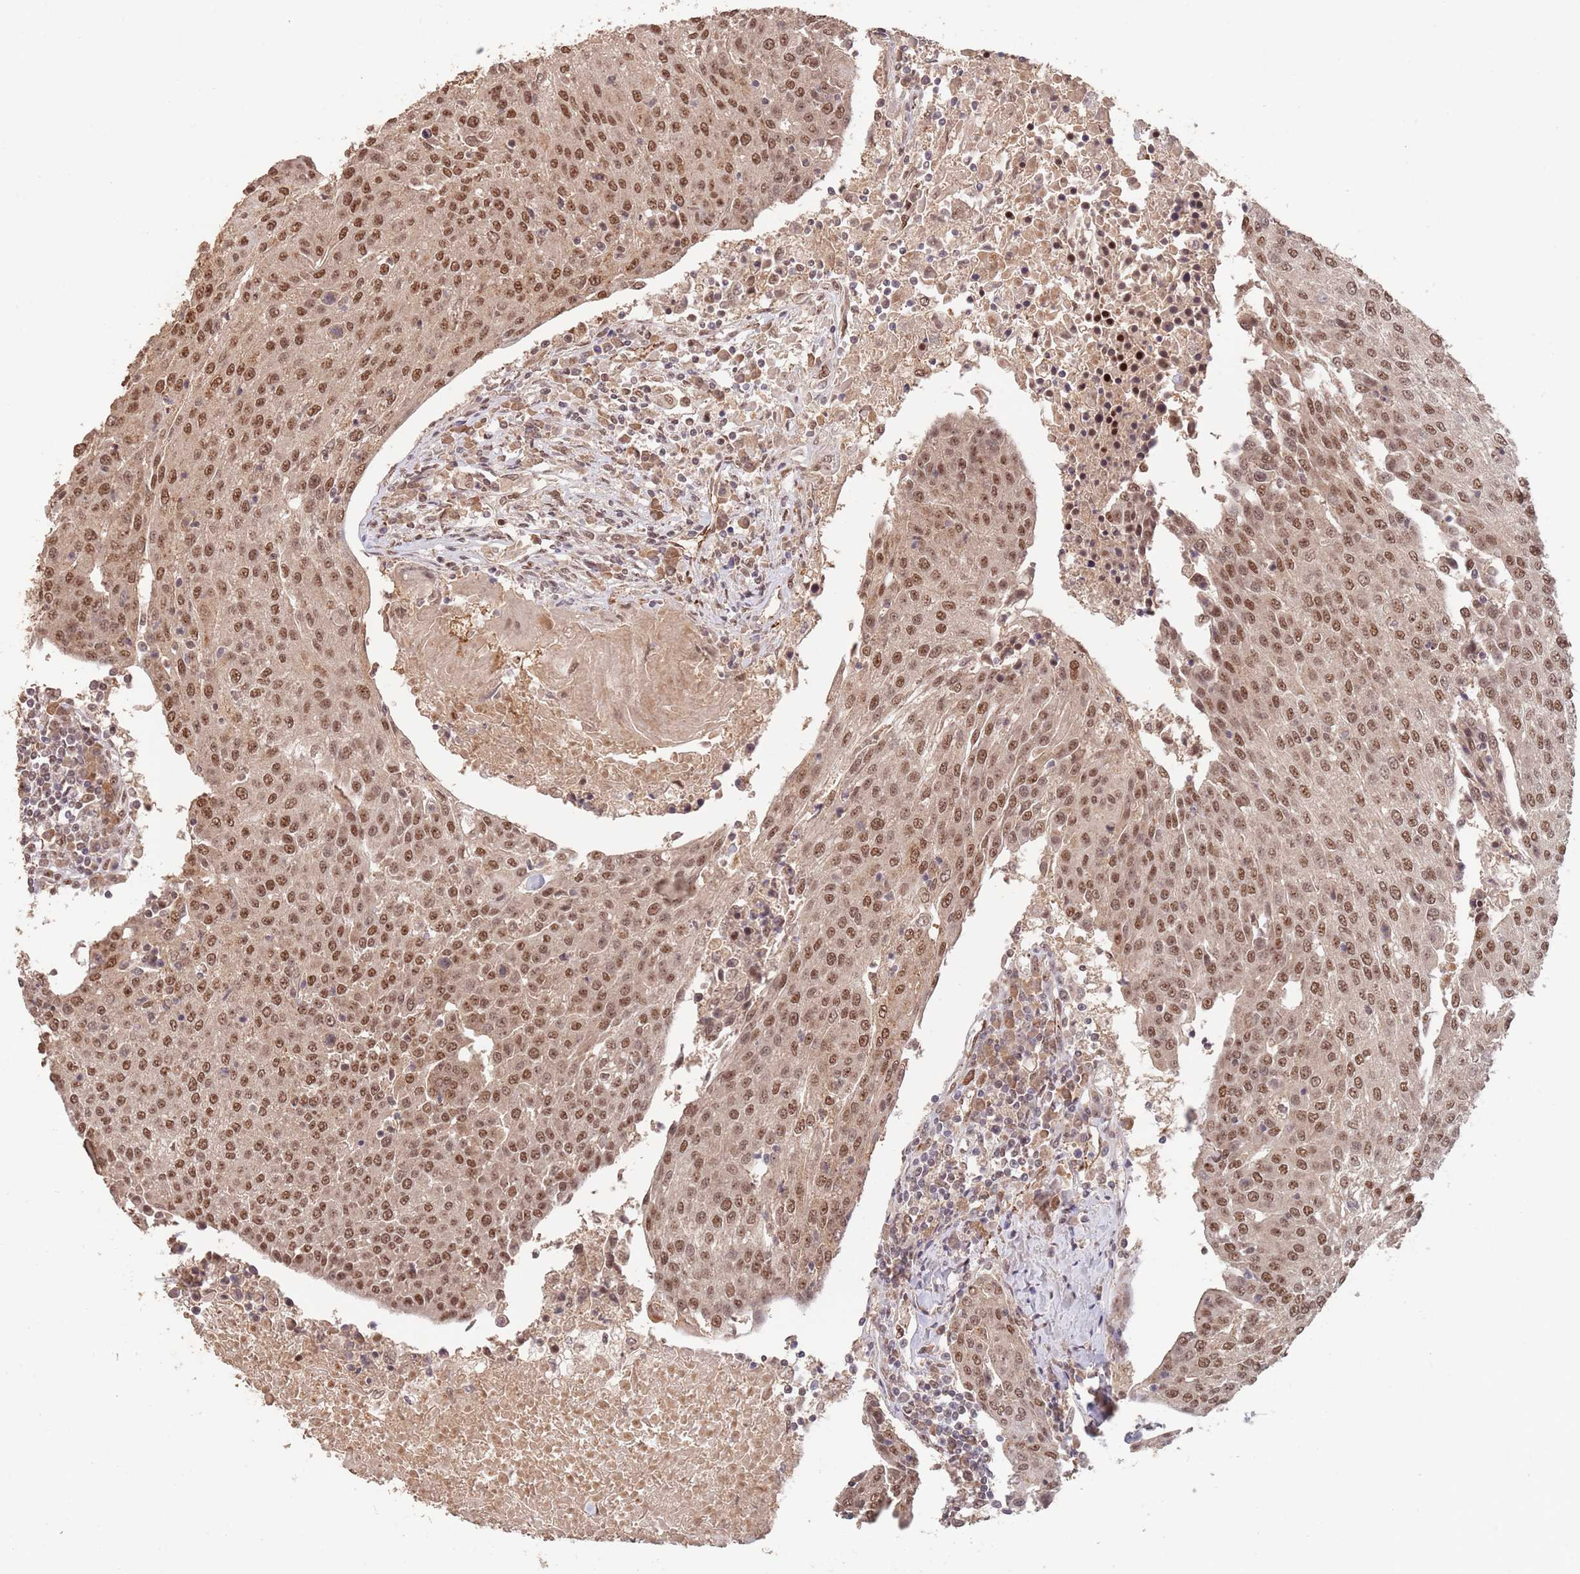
{"staining": {"intensity": "moderate", "quantity": ">75%", "location": "nuclear"}, "tissue": "urothelial cancer", "cell_type": "Tumor cells", "image_type": "cancer", "snomed": [{"axis": "morphology", "description": "Urothelial carcinoma, High grade"}, {"axis": "topography", "description": "Urinary bladder"}], "caption": "Human urothelial carcinoma (high-grade) stained with a brown dye shows moderate nuclear positive positivity in approximately >75% of tumor cells.", "gene": "RFXANK", "patient": {"sex": "female", "age": 85}}